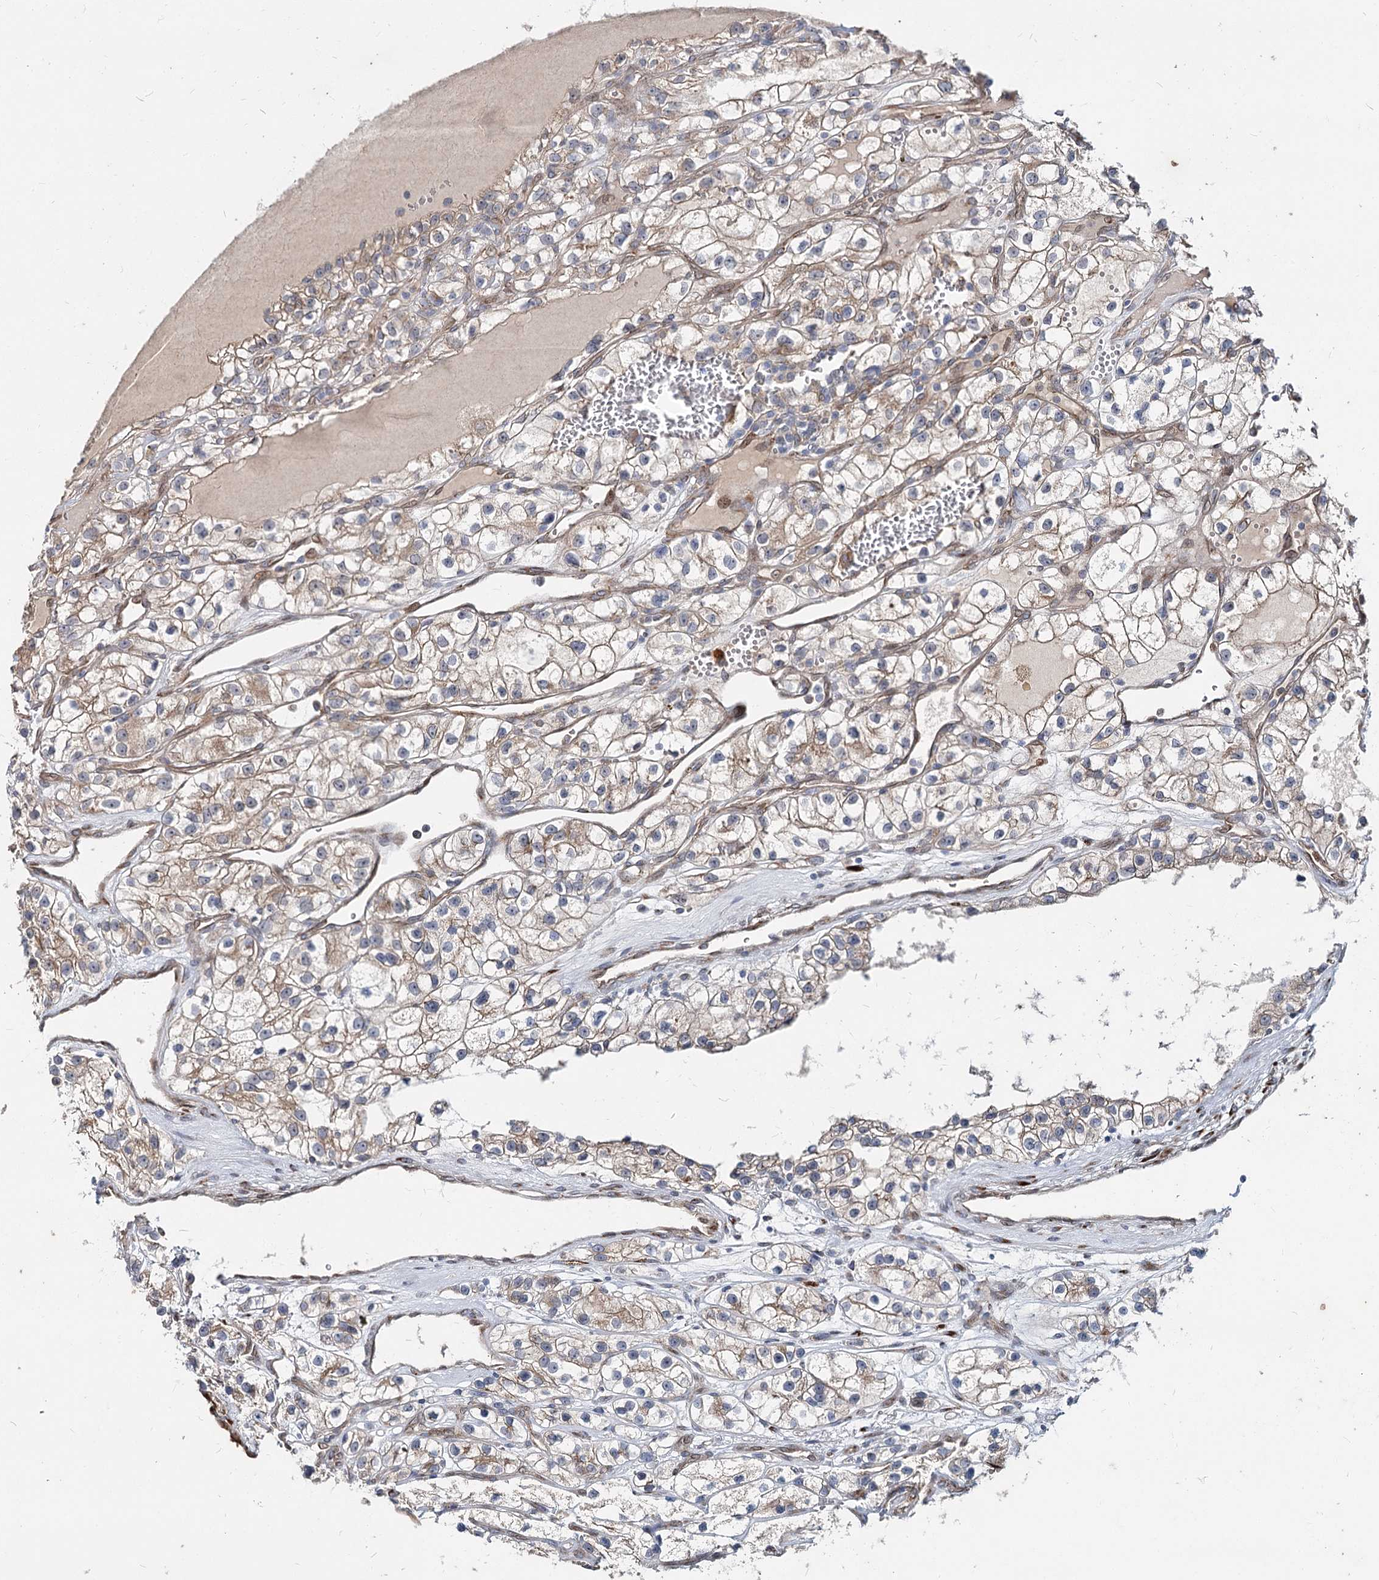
{"staining": {"intensity": "weak", "quantity": "25%-75%", "location": "cytoplasmic/membranous"}, "tissue": "renal cancer", "cell_type": "Tumor cells", "image_type": "cancer", "snomed": [{"axis": "morphology", "description": "Adenocarcinoma, NOS"}, {"axis": "topography", "description": "Kidney"}], "caption": "Weak cytoplasmic/membranous staining for a protein is appreciated in about 25%-75% of tumor cells of renal cancer using IHC.", "gene": "SPART", "patient": {"sex": "female", "age": 57}}